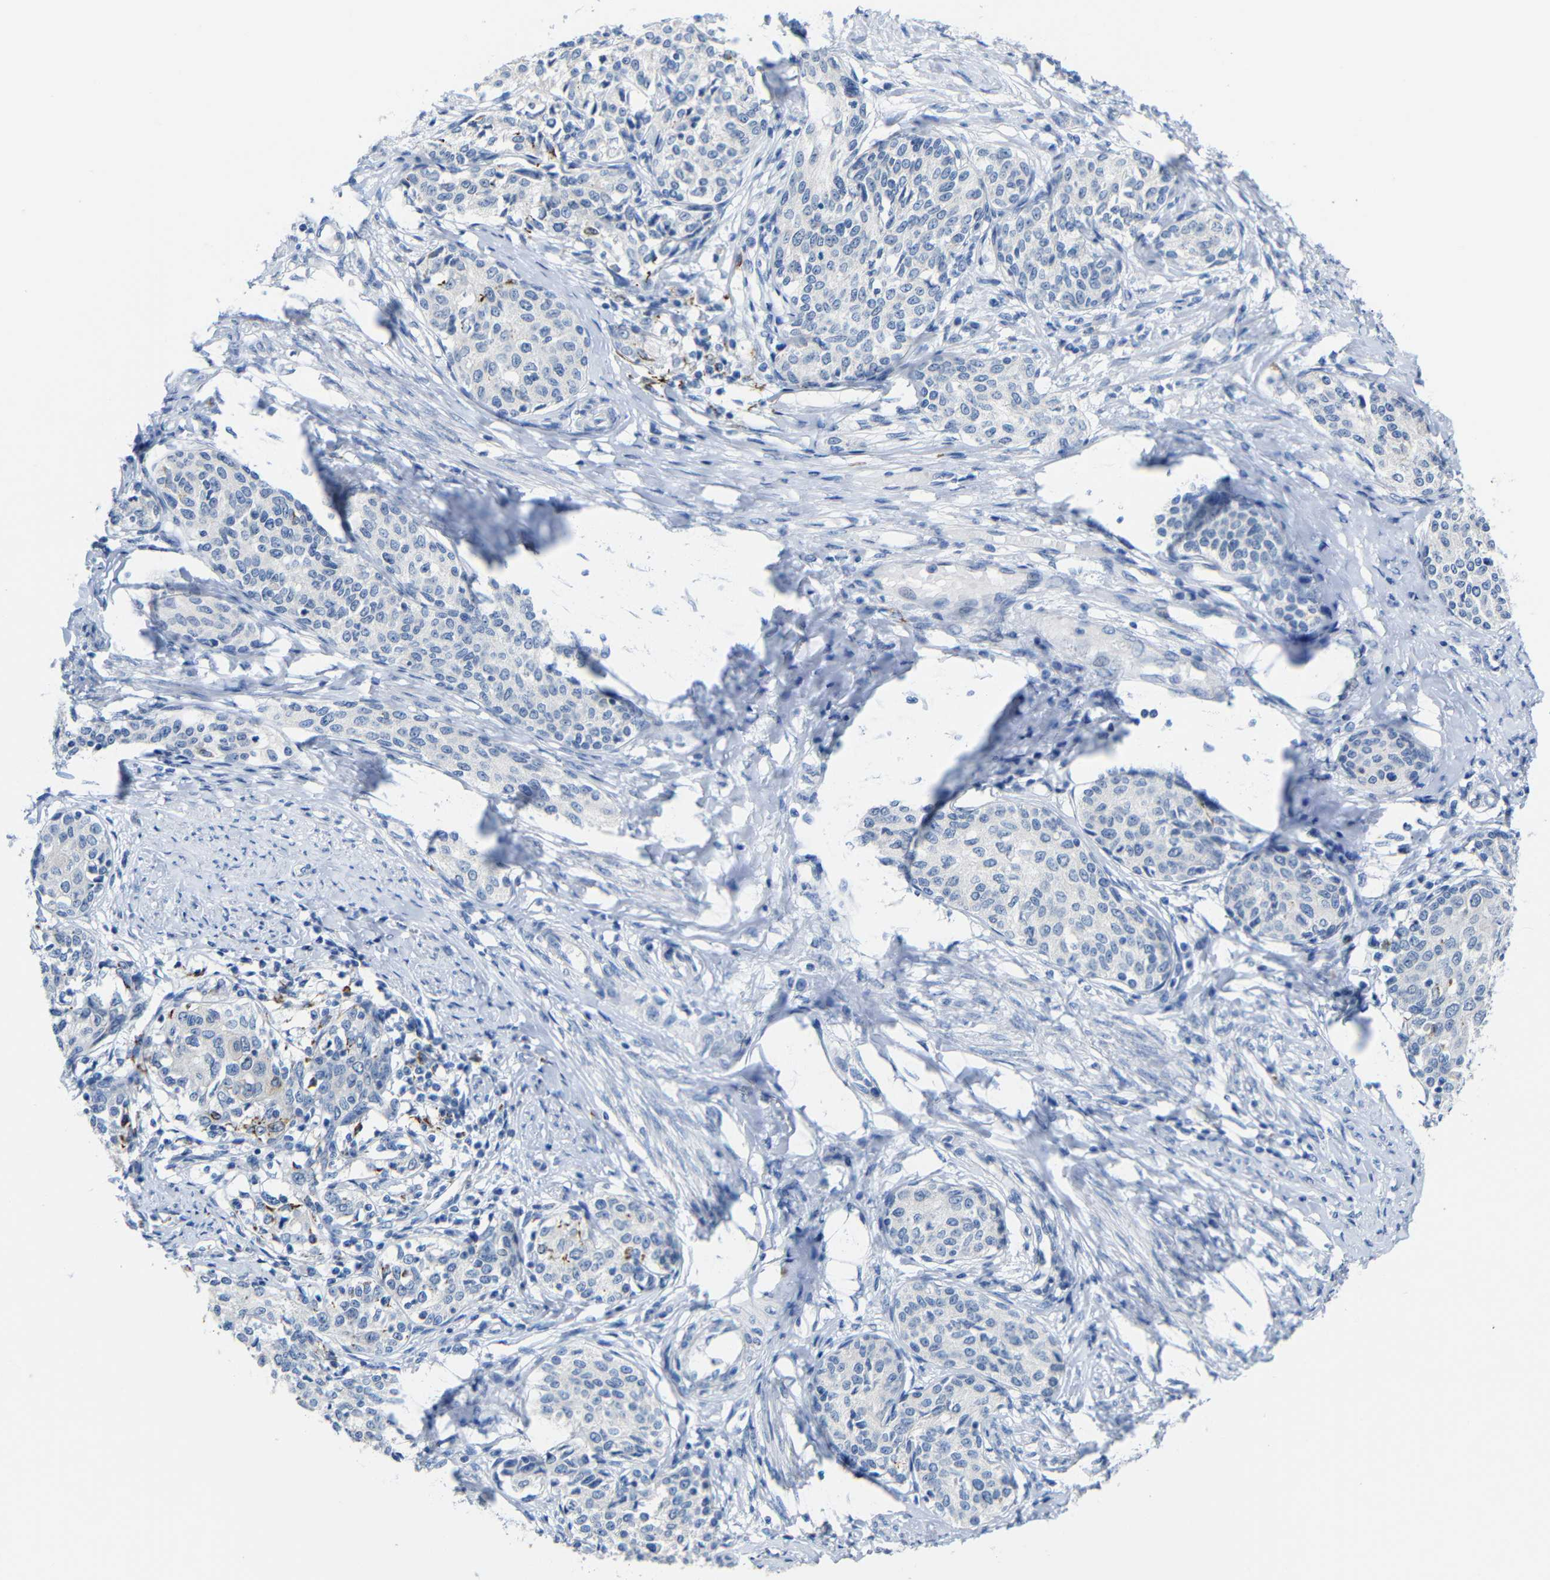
{"staining": {"intensity": "negative", "quantity": "none", "location": "none"}, "tissue": "cervical cancer", "cell_type": "Tumor cells", "image_type": "cancer", "snomed": [{"axis": "morphology", "description": "Squamous cell carcinoma, NOS"}, {"axis": "morphology", "description": "Adenocarcinoma, NOS"}, {"axis": "topography", "description": "Cervix"}], "caption": "Cervical adenocarcinoma was stained to show a protein in brown. There is no significant positivity in tumor cells. Brightfield microscopy of IHC stained with DAB (3,3'-diaminobenzidine) (brown) and hematoxylin (blue), captured at high magnification.", "gene": "C15orf48", "patient": {"sex": "female", "age": 52}}